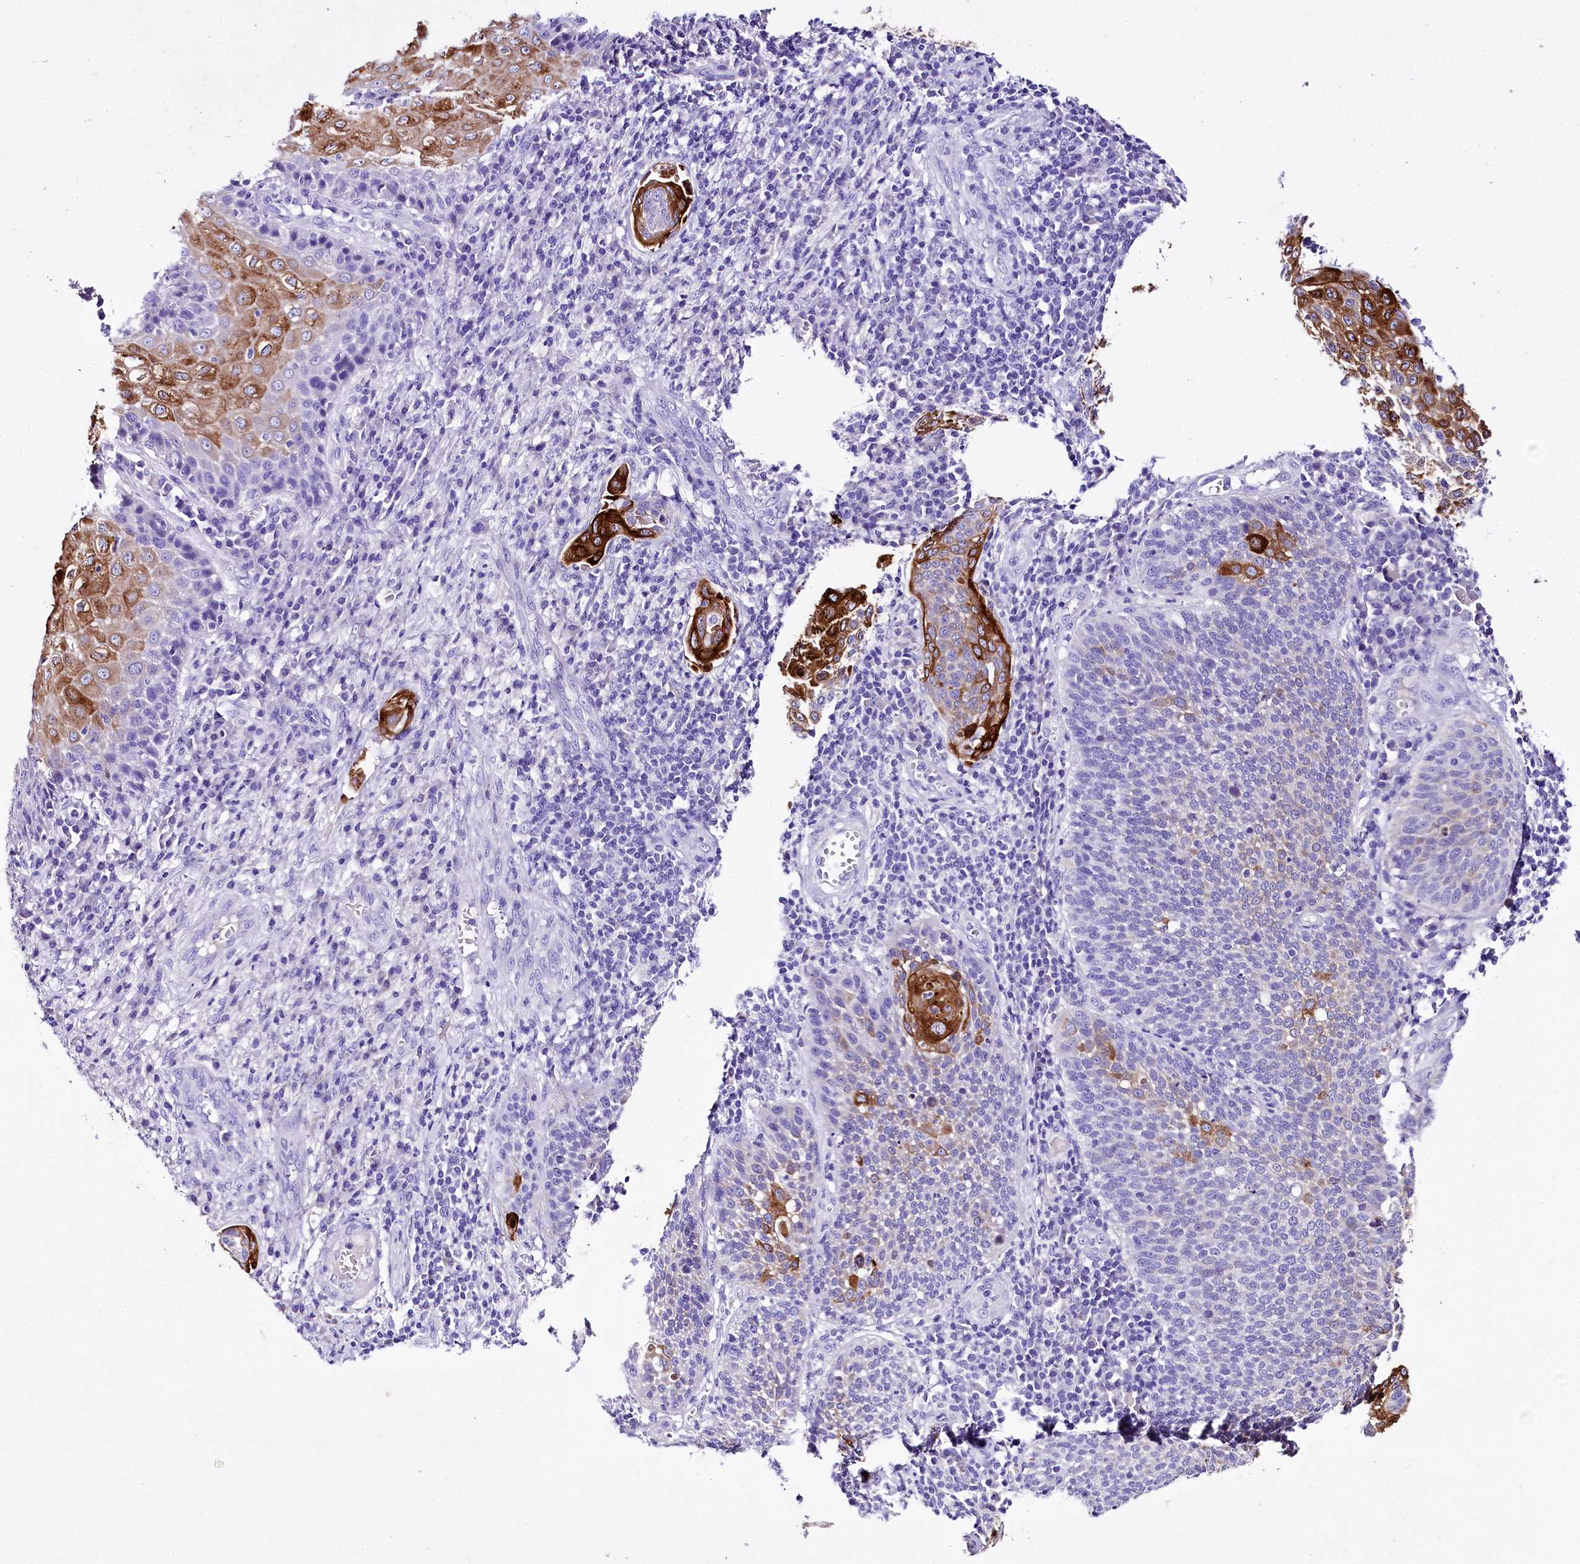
{"staining": {"intensity": "strong", "quantity": "<25%", "location": "cytoplasmic/membranous"}, "tissue": "cervical cancer", "cell_type": "Tumor cells", "image_type": "cancer", "snomed": [{"axis": "morphology", "description": "Squamous cell carcinoma, NOS"}, {"axis": "topography", "description": "Cervix"}], "caption": "Approximately <25% of tumor cells in human cervical squamous cell carcinoma show strong cytoplasmic/membranous protein positivity as visualized by brown immunohistochemical staining.", "gene": "A2ML1", "patient": {"sex": "female", "age": 34}}